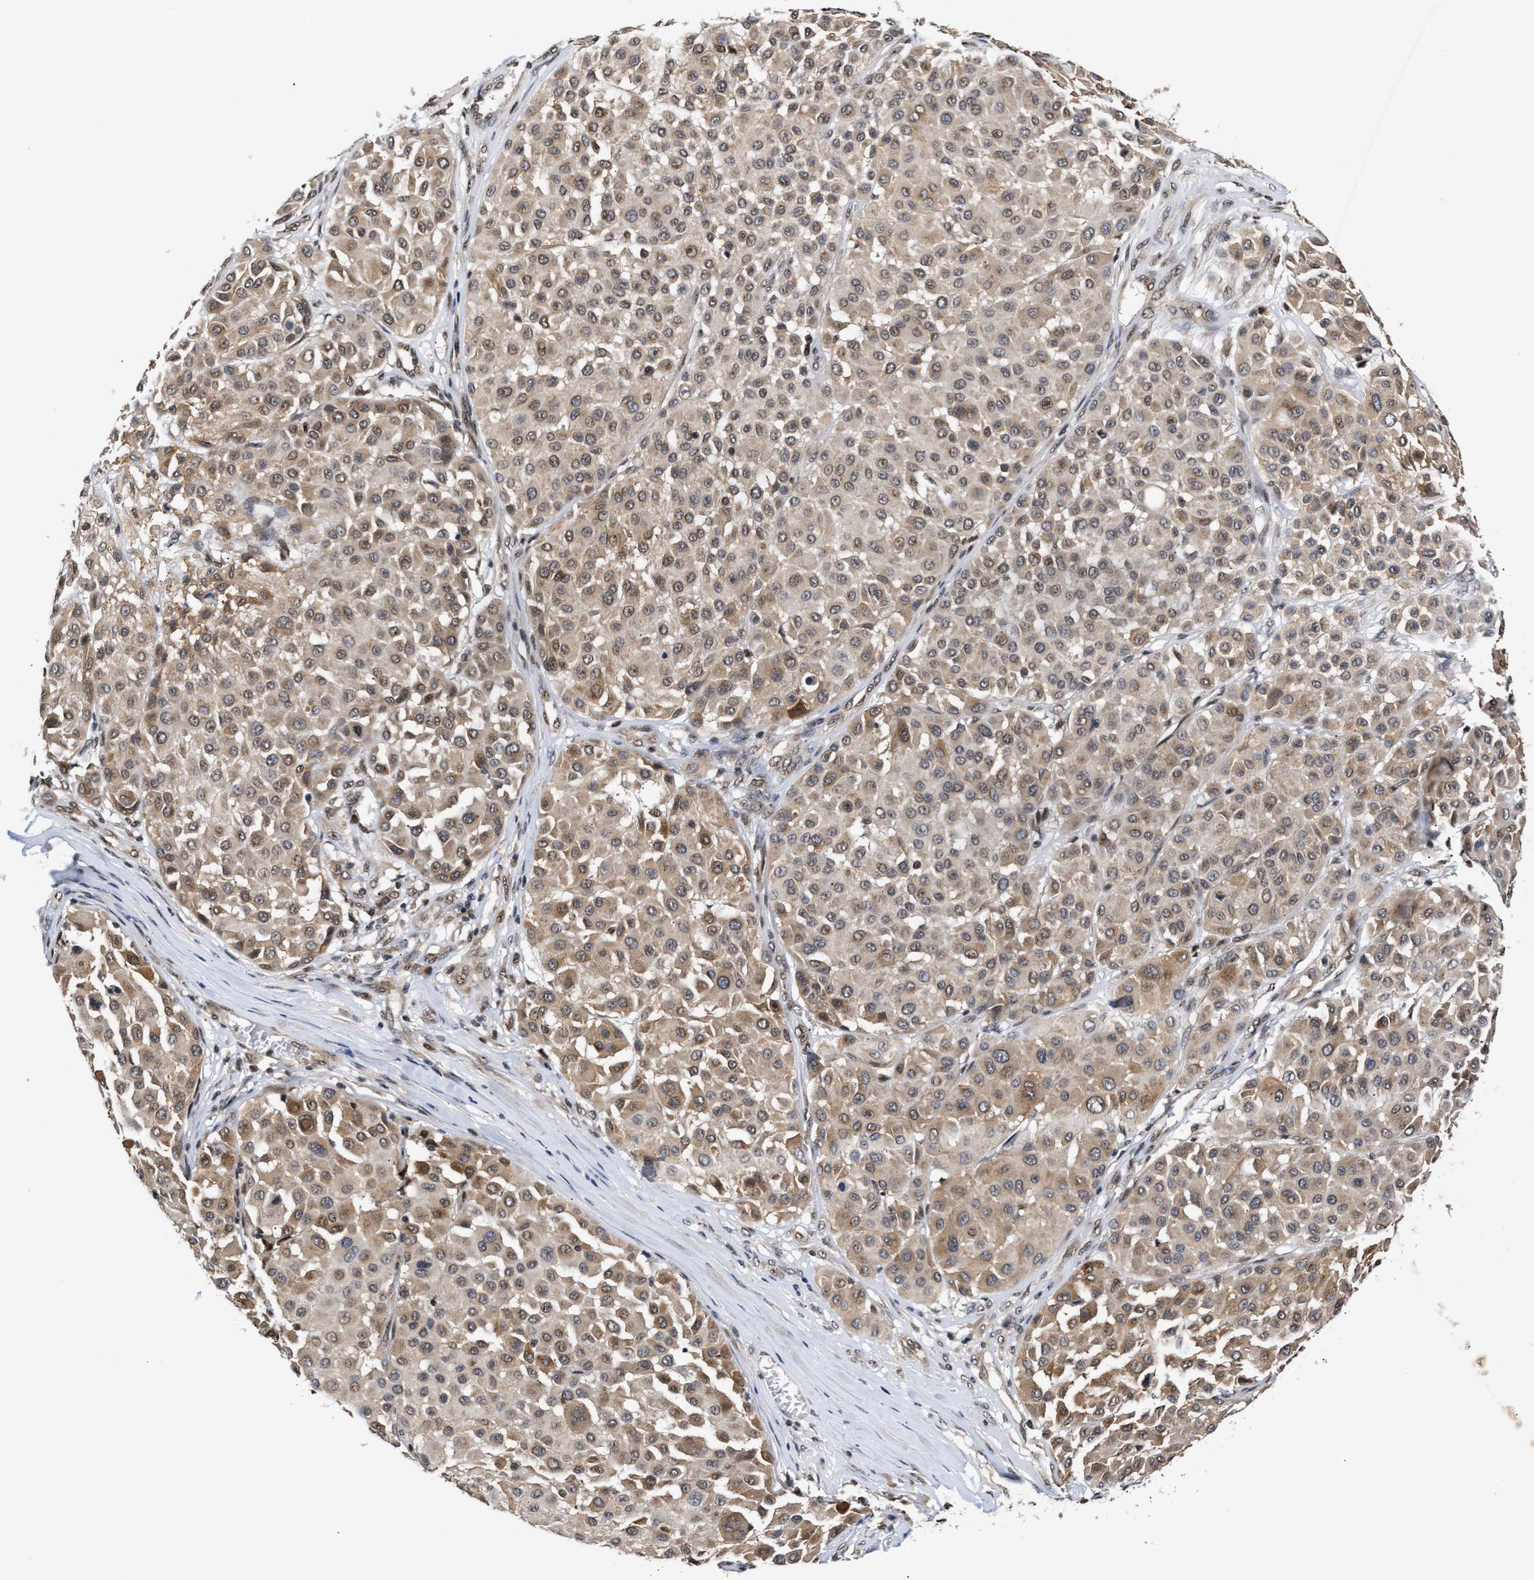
{"staining": {"intensity": "moderate", "quantity": ">75%", "location": "cytoplasmic/membranous"}, "tissue": "melanoma", "cell_type": "Tumor cells", "image_type": "cancer", "snomed": [{"axis": "morphology", "description": "Malignant melanoma, Metastatic site"}, {"axis": "topography", "description": "Soft tissue"}], "caption": "Melanoma stained with a brown dye displays moderate cytoplasmic/membranous positive positivity in approximately >75% of tumor cells.", "gene": "CLIP2", "patient": {"sex": "male", "age": 41}}